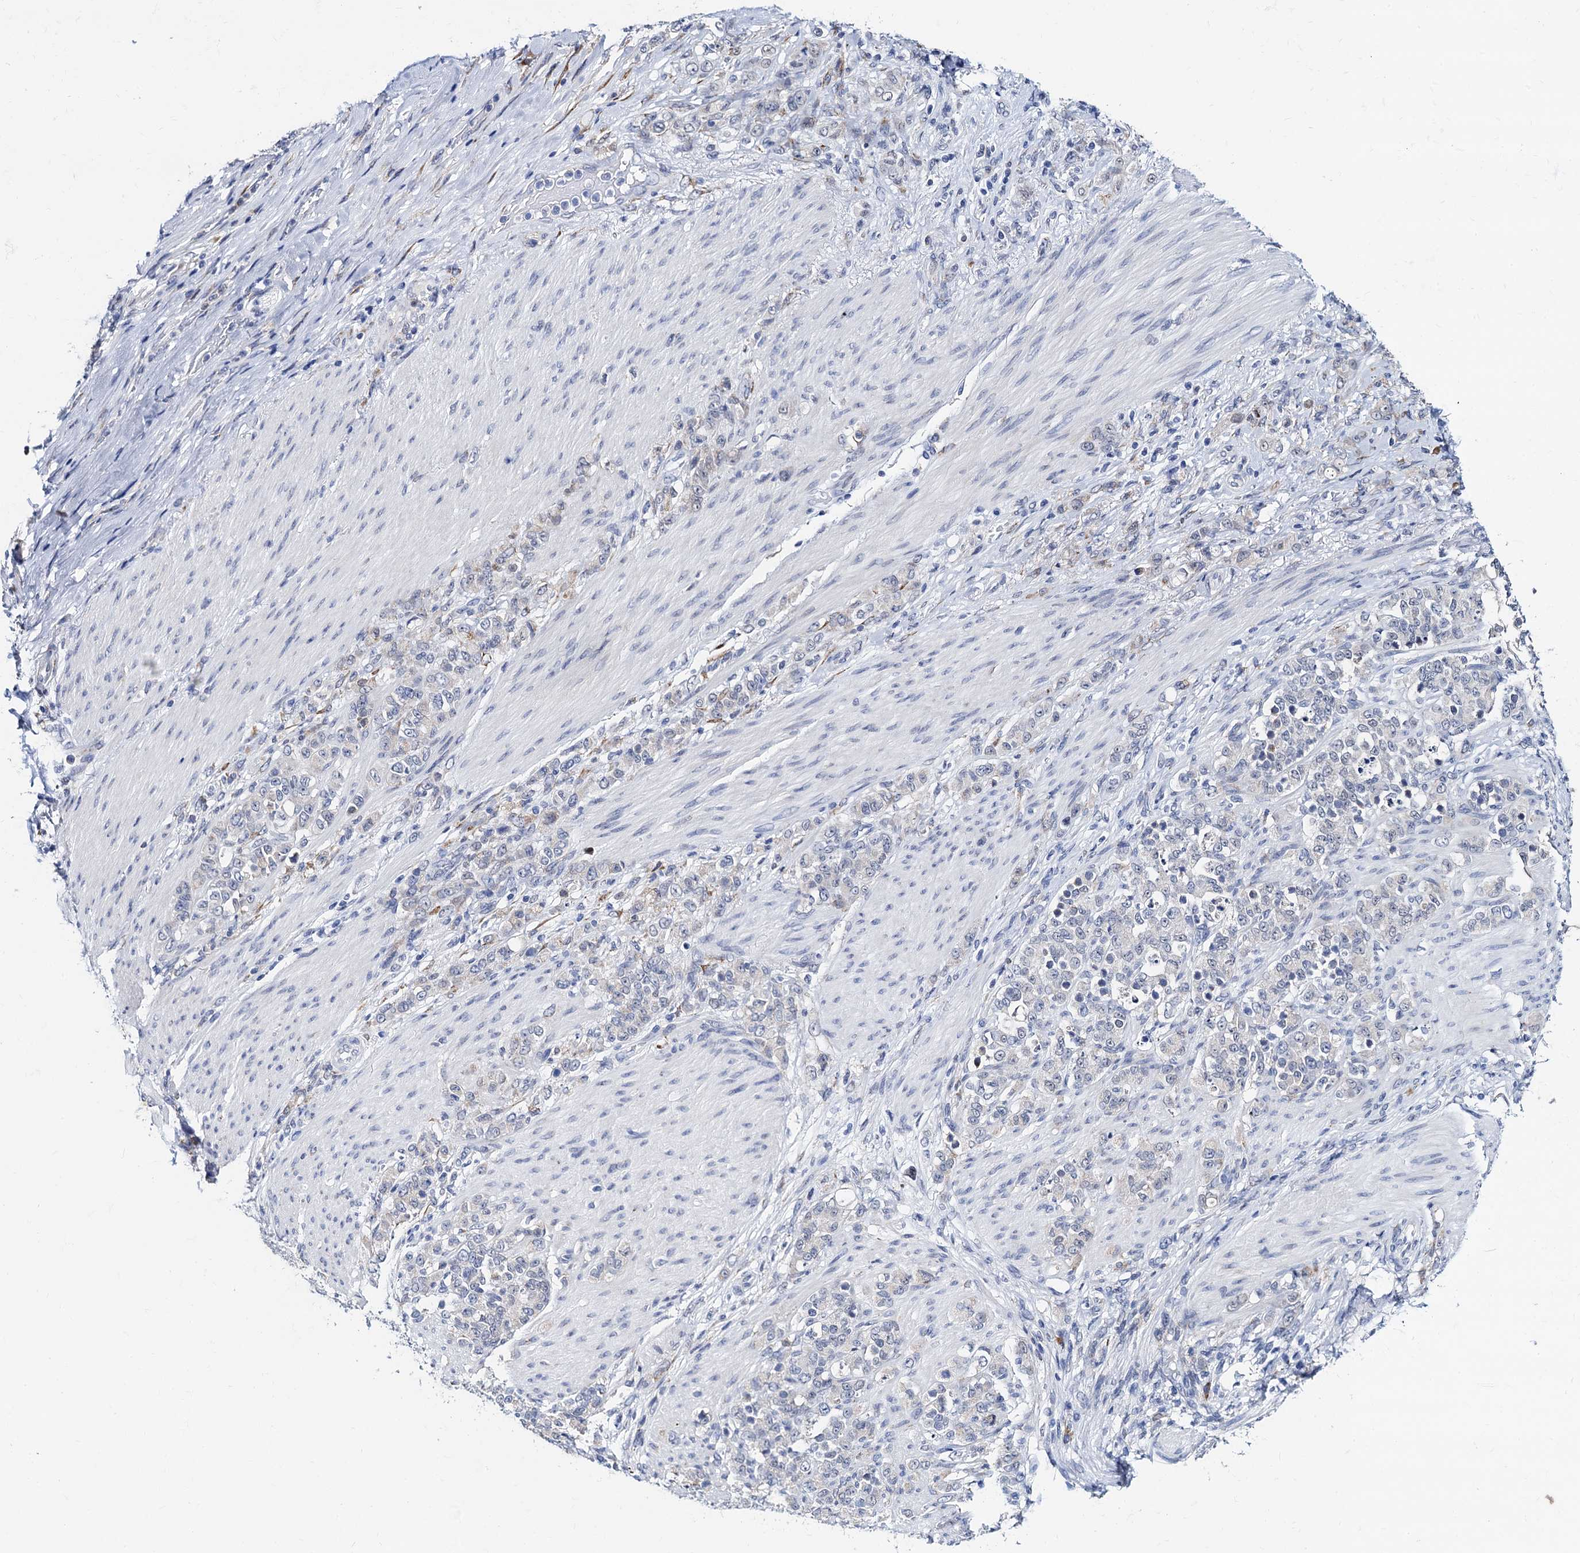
{"staining": {"intensity": "negative", "quantity": "none", "location": "none"}, "tissue": "stomach cancer", "cell_type": "Tumor cells", "image_type": "cancer", "snomed": [{"axis": "morphology", "description": "Adenocarcinoma, NOS"}, {"axis": "topography", "description": "Stomach"}], "caption": "Immunohistochemistry micrograph of neoplastic tissue: stomach cancer stained with DAB (3,3'-diaminobenzidine) displays no significant protein positivity in tumor cells.", "gene": "SLC7A10", "patient": {"sex": "female", "age": 79}}